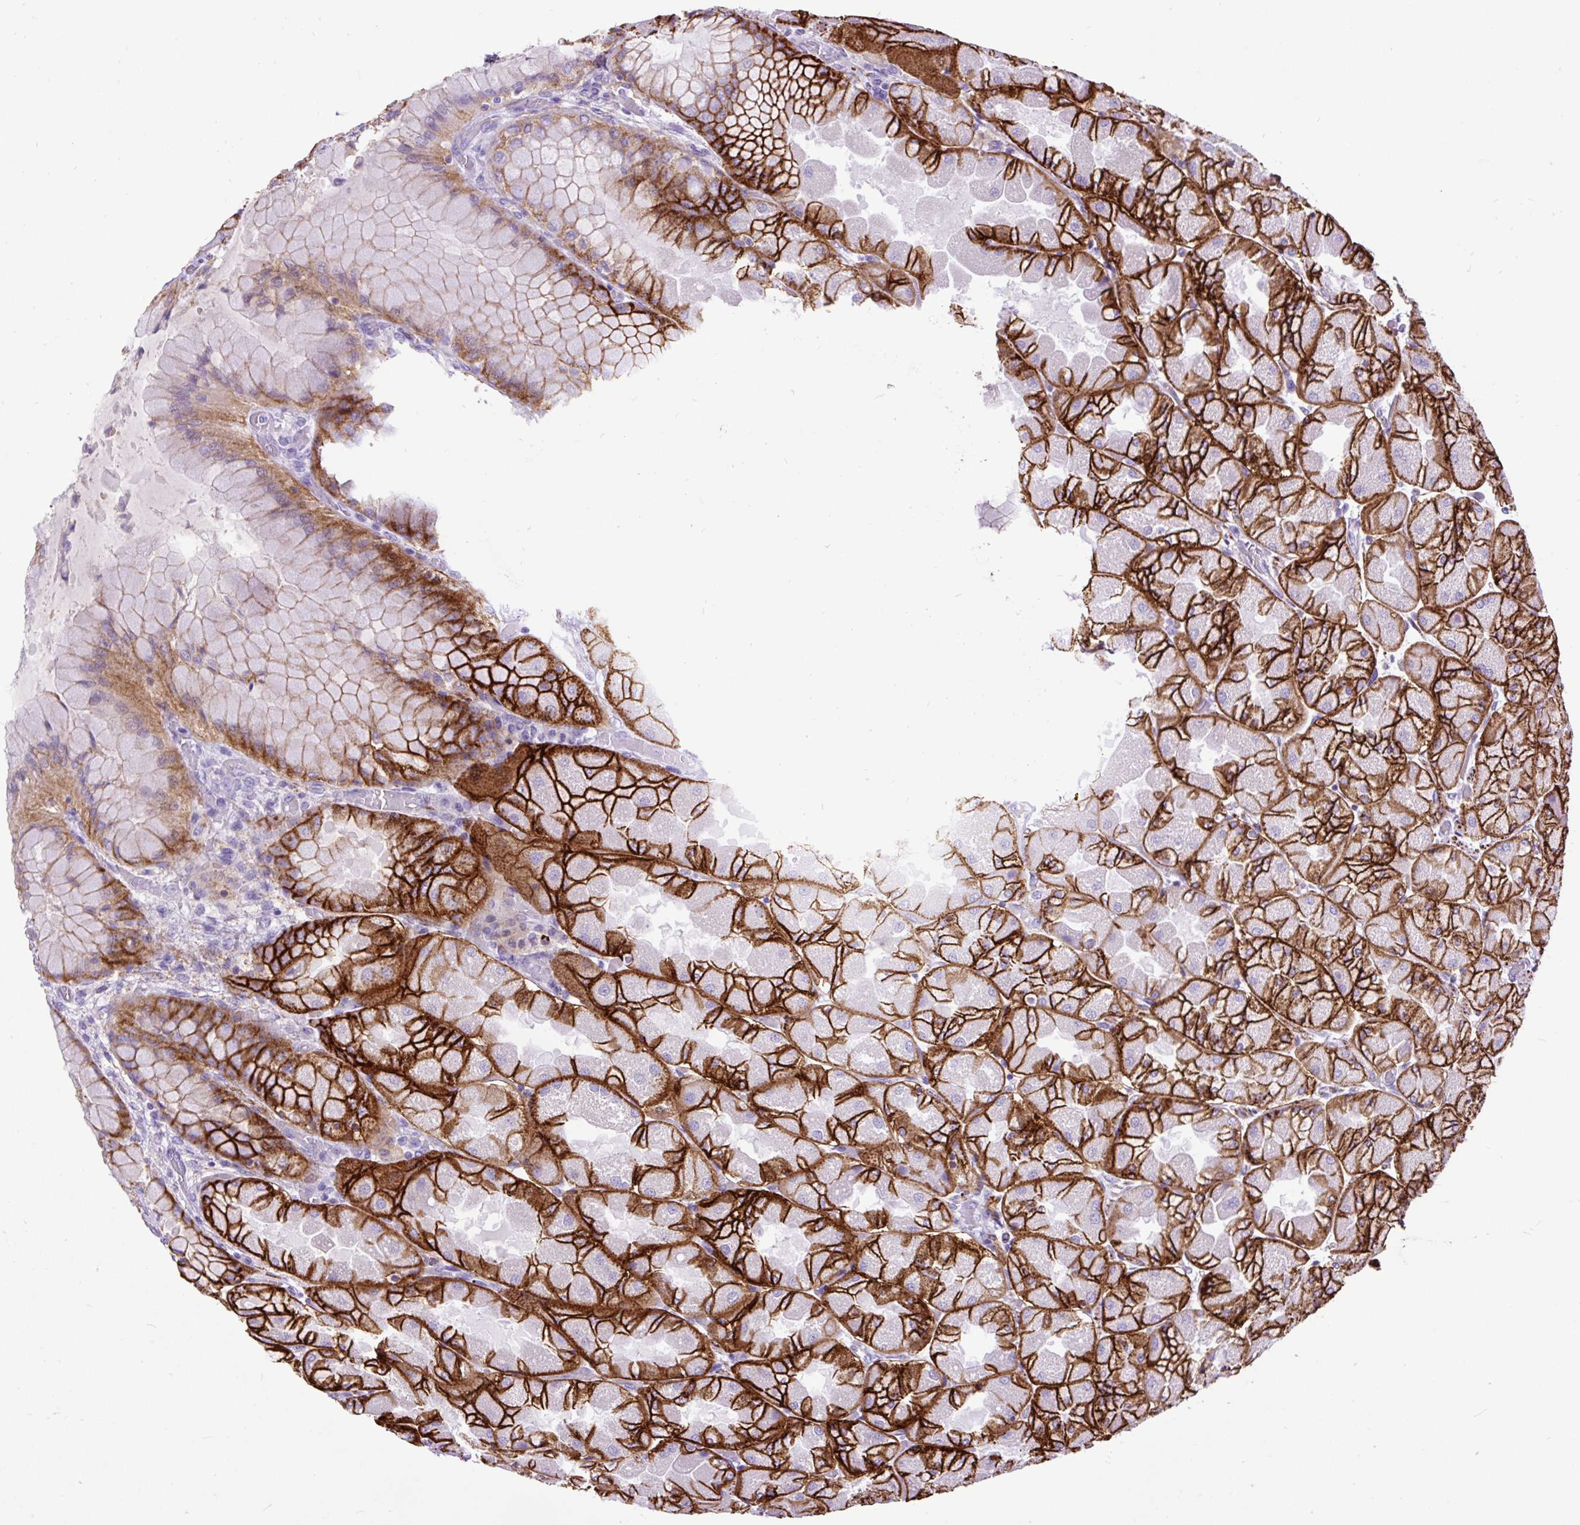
{"staining": {"intensity": "strong", "quantity": ">75%", "location": "cytoplasmic/membranous"}, "tissue": "stomach", "cell_type": "Glandular cells", "image_type": "normal", "snomed": [{"axis": "morphology", "description": "Normal tissue, NOS"}, {"axis": "topography", "description": "Stomach"}], "caption": "Immunohistochemical staining of benign stomach demonstrates >75% levels of strong cytoplasmic/membranous protein staining in about >75% of glandular cells.", "gene": "ZNF256", "patient": {"sex": "female", "age": 61}}